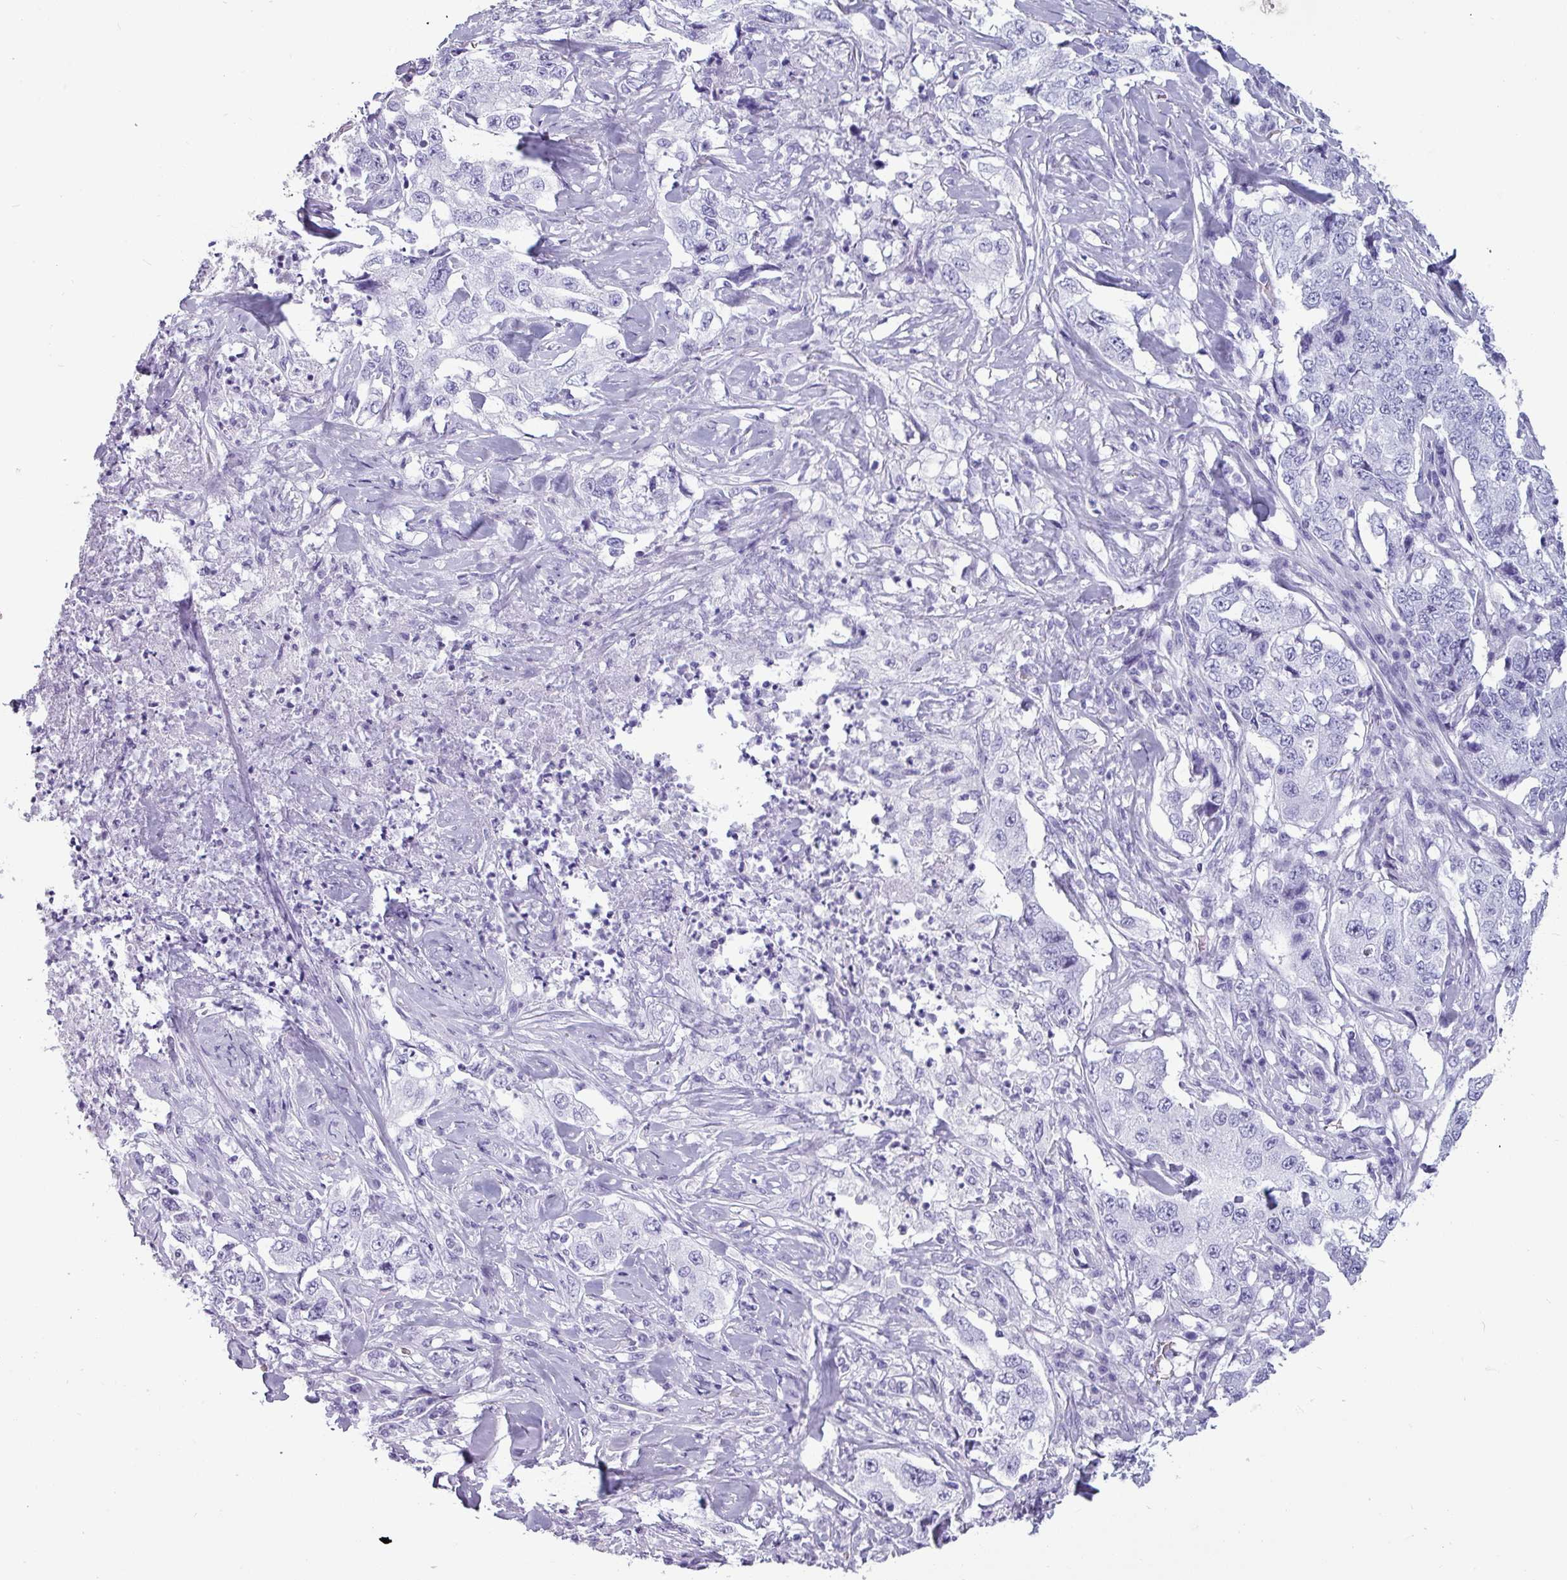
{"staining": {"intensity": "negative", "quantity": "none", "location": "none"}, "tissue": "lung cancer", "cell_type": "Tumor cells", "image_type": "cancer", "snomed": [{"axis": "morphology", "description": "Adenocarcinoma, NOS"}, {"axis": "topography", "description": "Lung"}], "caption": "Tumor cells show no significant protein expression in lung cancer (adenocarcinoma). (DAB immunohistochemistry visualized using brightfield microscopy, high magnification).", "gene": "CRYBB2", "patient": {"sex": "female", "age": 51}}